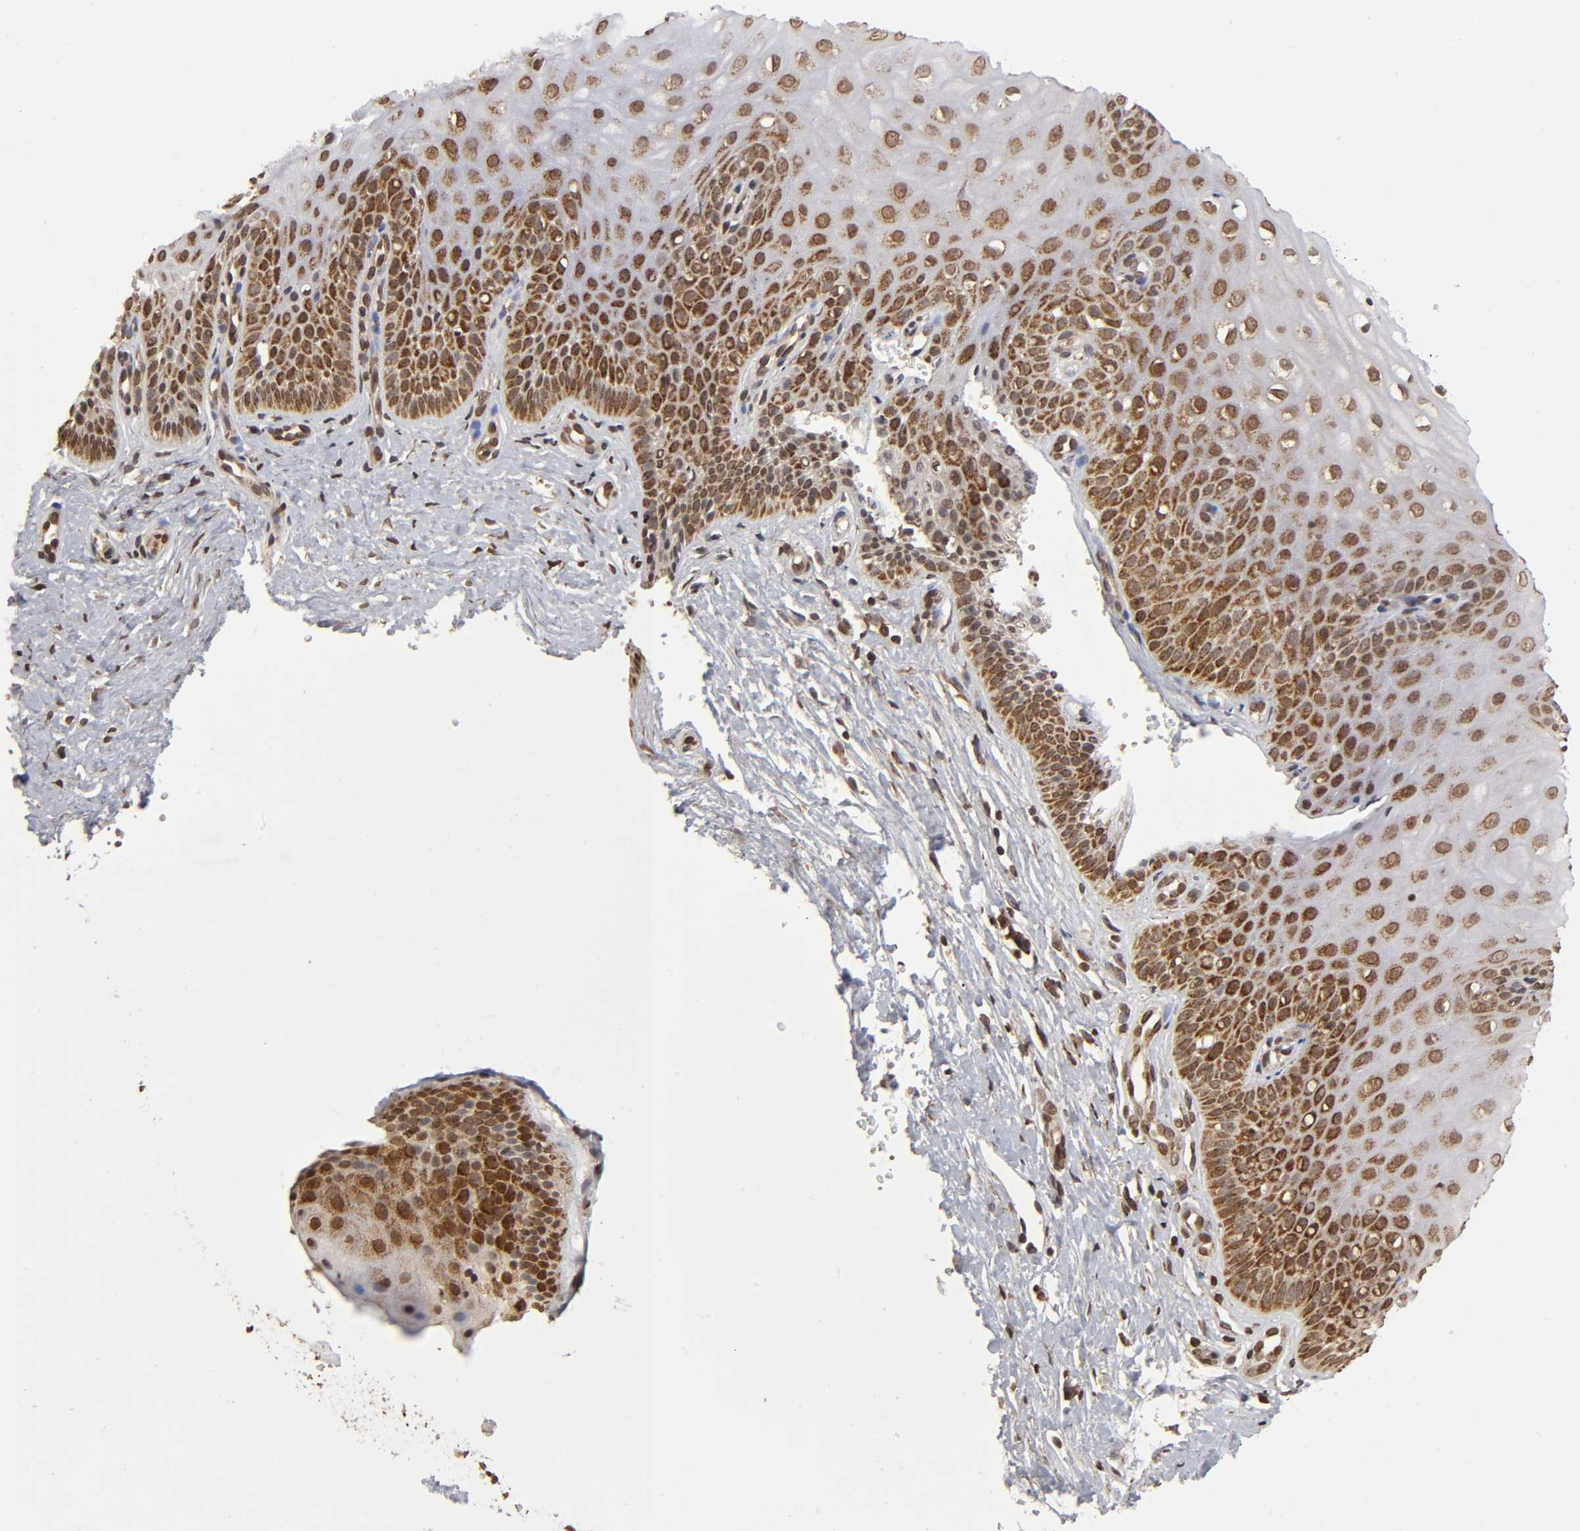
{"staining": {"intensity": "strong", "quantity": ">75%", "location": "cytoplasmic/membranous,nuclear"}, "tissue": "cervix", "cell_type": "Glandular cells", "image_type": "normal", "snomed": [{"axis": "morphology", "description": "Normal tissue, NOS"}, {"axis": "topography", "description": "Cervix"}], "caption": "Immunohistochemical staining of unremarkable human cervix demonstrates high levels of strong cytoplasmic/membranous,nuclear expression in about >75% of glandular cells. (Stains: DAB in brown, nuclei in blue, Microscopy: brightfield microscopy at high magnification).", "gene": "MLLT6", "patient": {"sex": "female", "age": 55}}